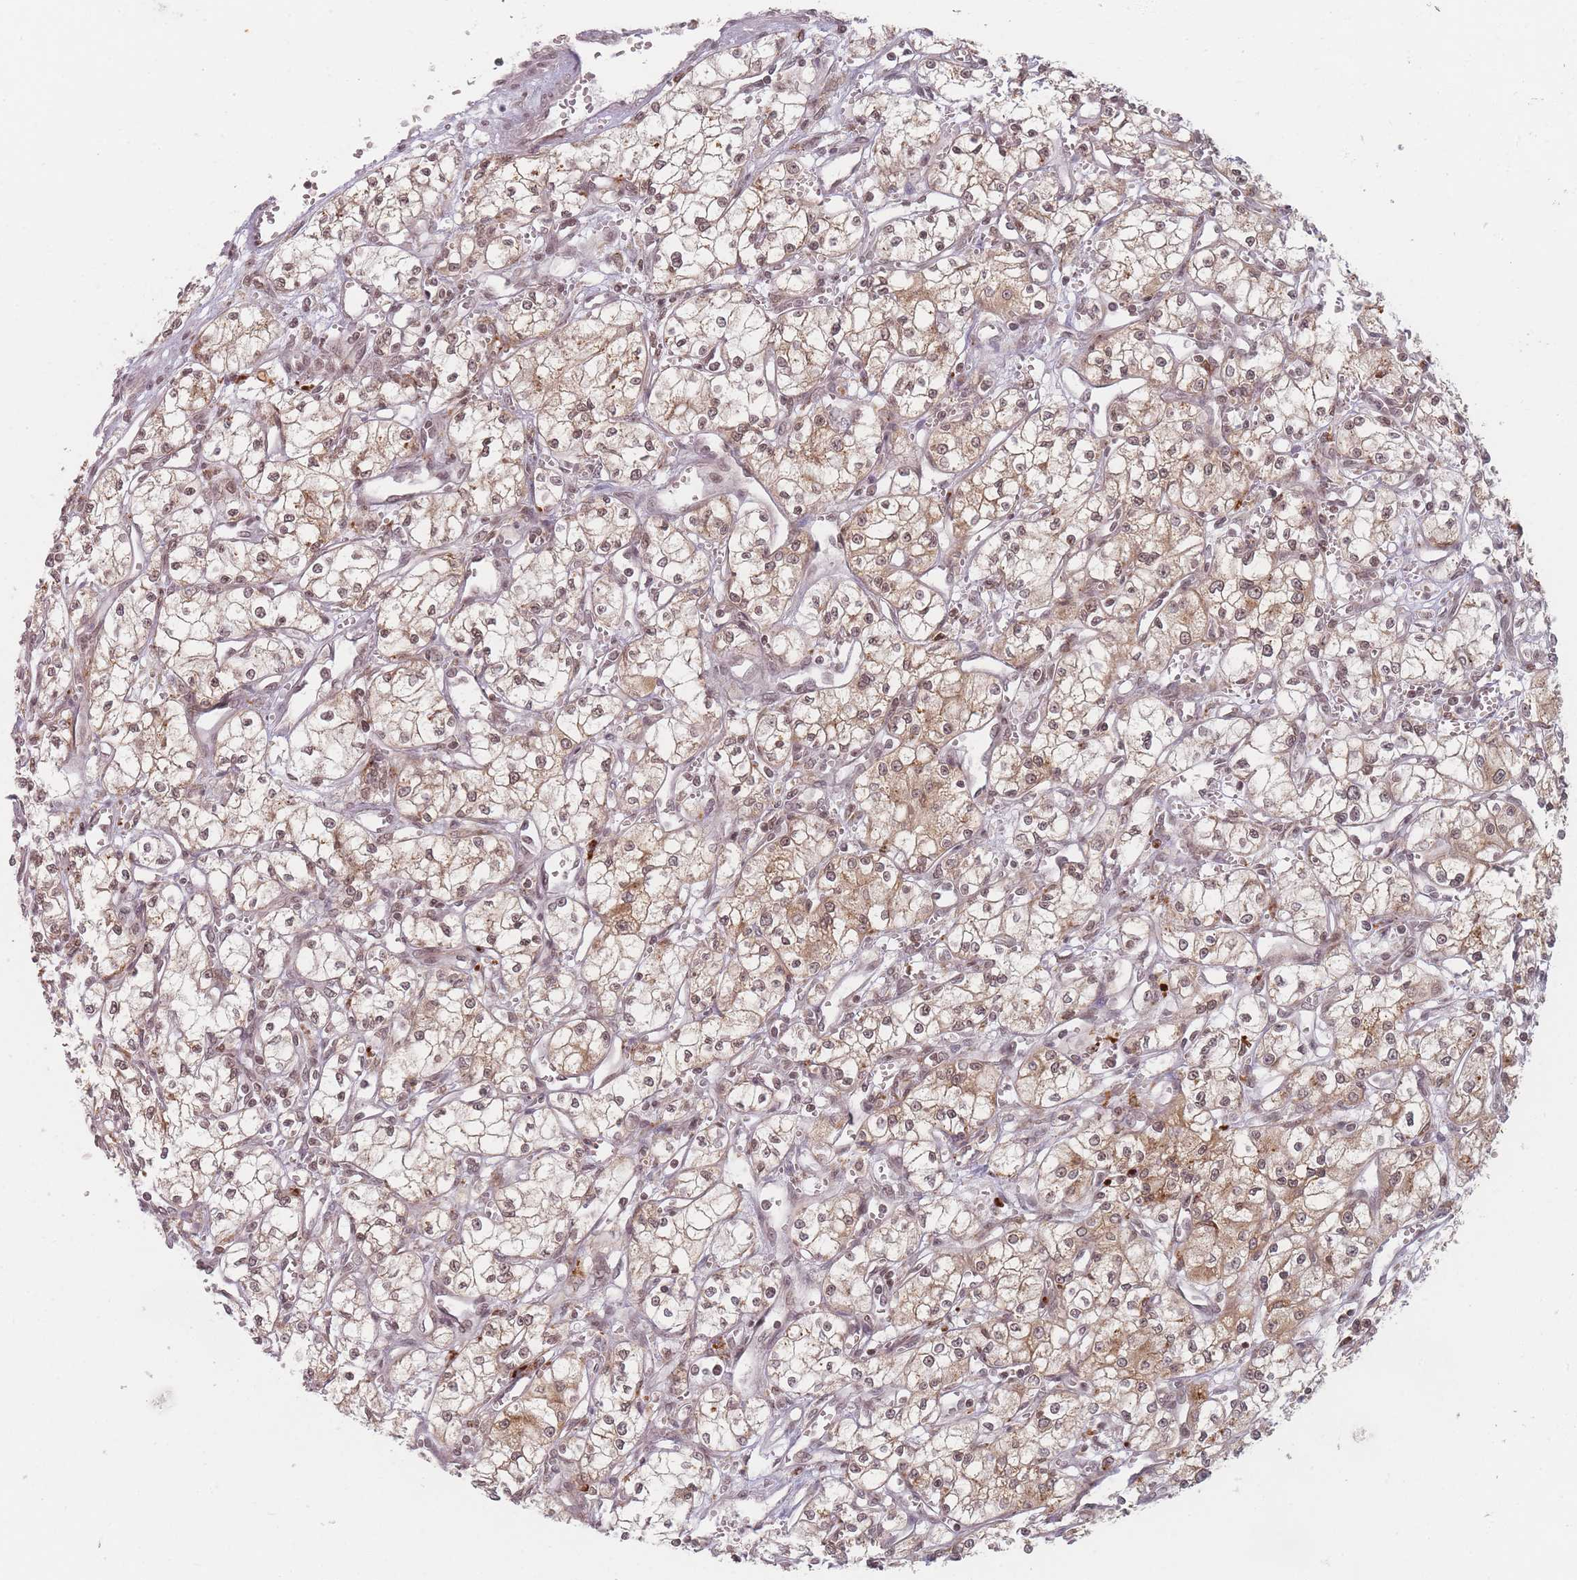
{"staining": {"intensity": "moderate", "quantity": ">75%", "location": "cytoplasmic/membranous,nuclear"}, "tissue": "renal cancer", "cell_type": "Tumor cells", "image_type": "cancer", "snomed": [{"axis": "morphology", "description": "Adenocarcinoma, NOS"}, {"axis": "topography", "description": "Kidney"}], "caption": "Renal cancer (adenocarcinoma) stained for a protein (brown) displays moderate cytoplasmic/membranous and nuclear positive expression in approximately >75% of tumor cells.", "gene": "SPATA45", "patient": {"sex": "male", "age": 59}}